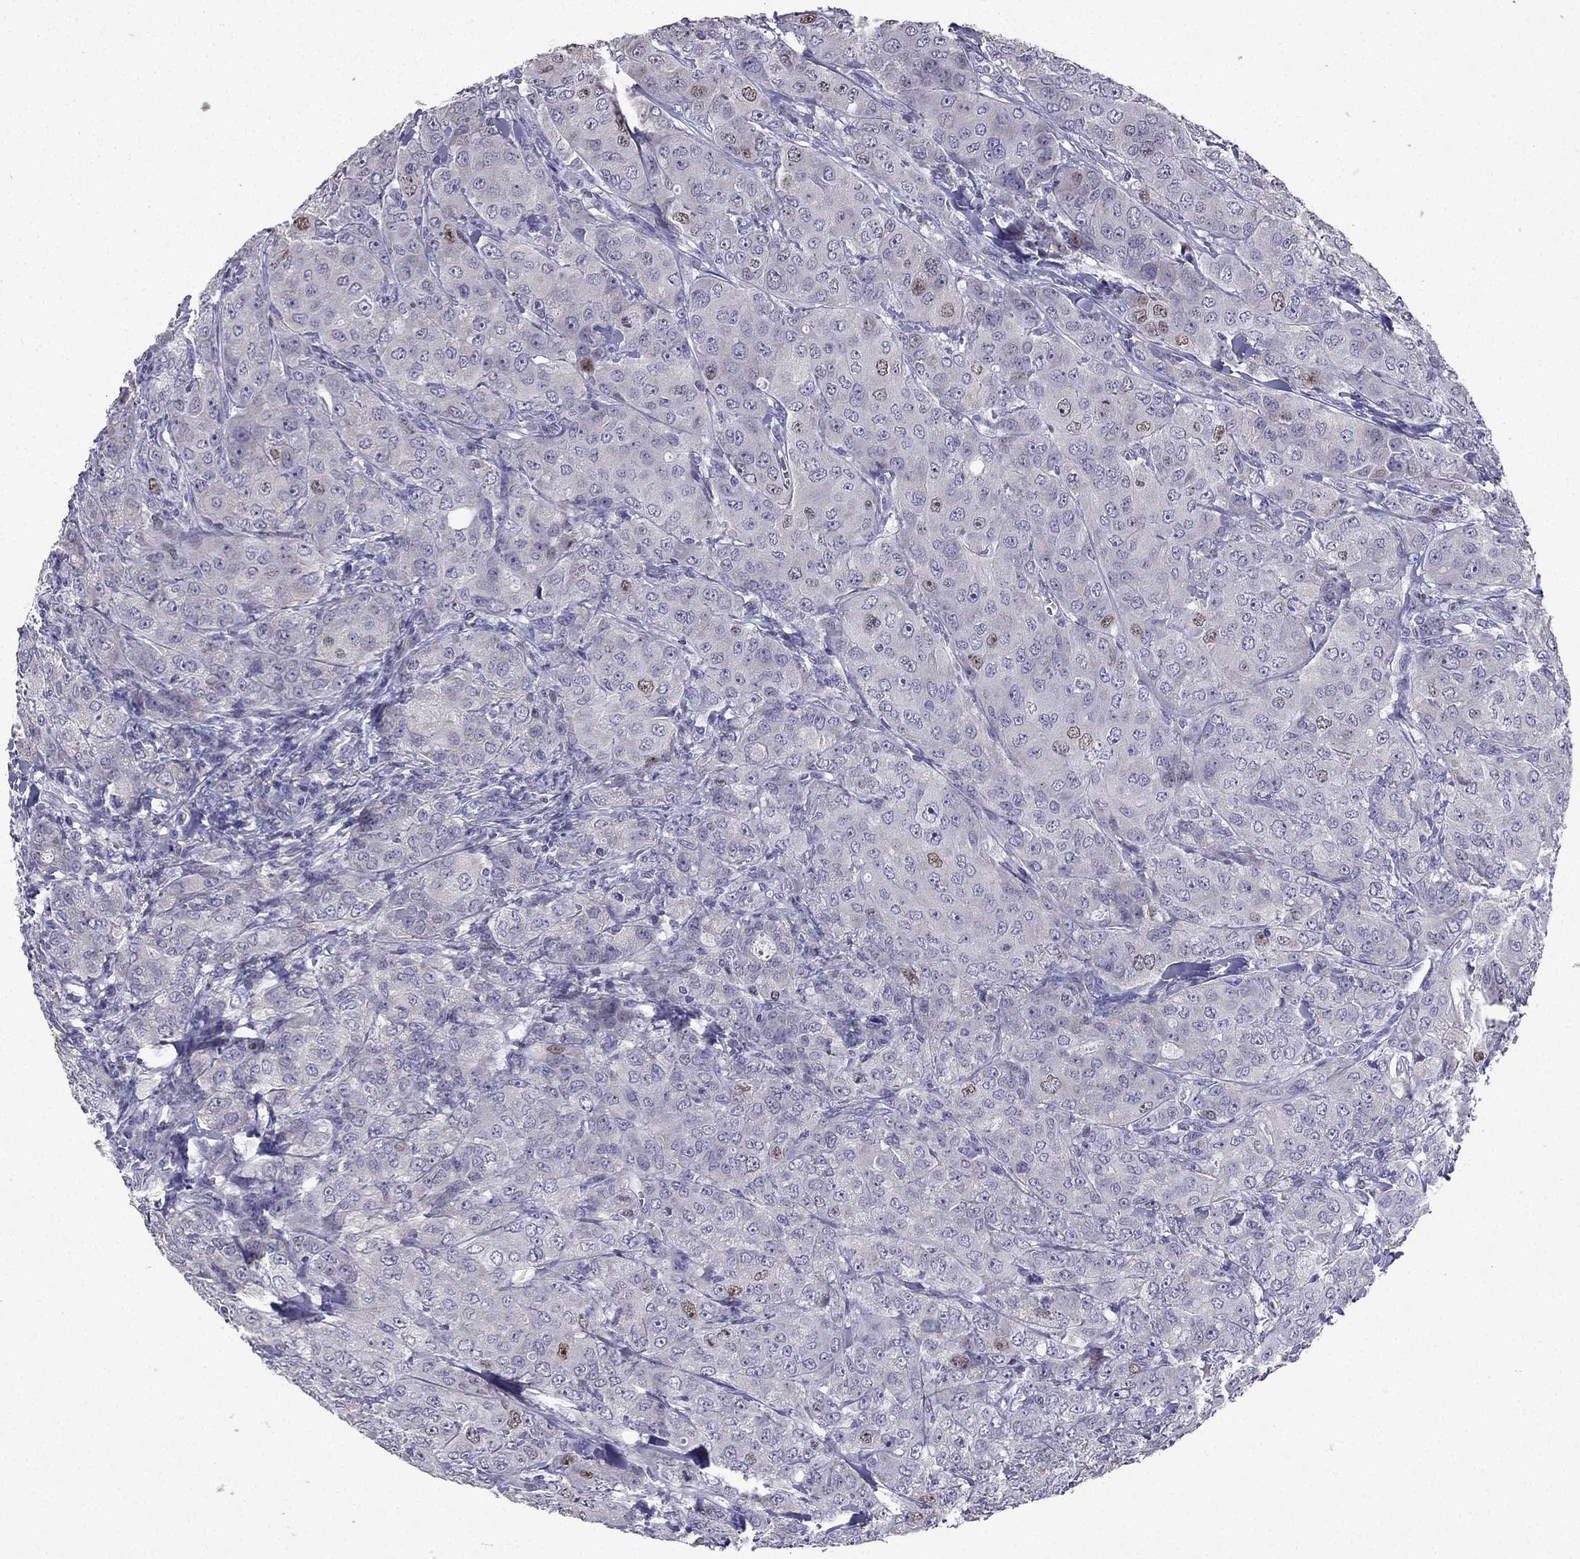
{"staining": {"intensity": "moderate", "quantity": "<25%", "location": "nuclear"}, "tissue": "breast cancer", "cell_type": "Tumor cells", "image_type": "cancer", "snomed": [{"axis": "morphology", "description": "Duct carcinoma"}, {"axis": "topography", "description": "Breast"}], "caption": "Protein staining displays moderate nuclear positivity in approximately <25% of tumor cells in breast infiltrating ductal carcinoma.", "gene": "UHRF1", "patient": {"sex": "female", "age": 43}}